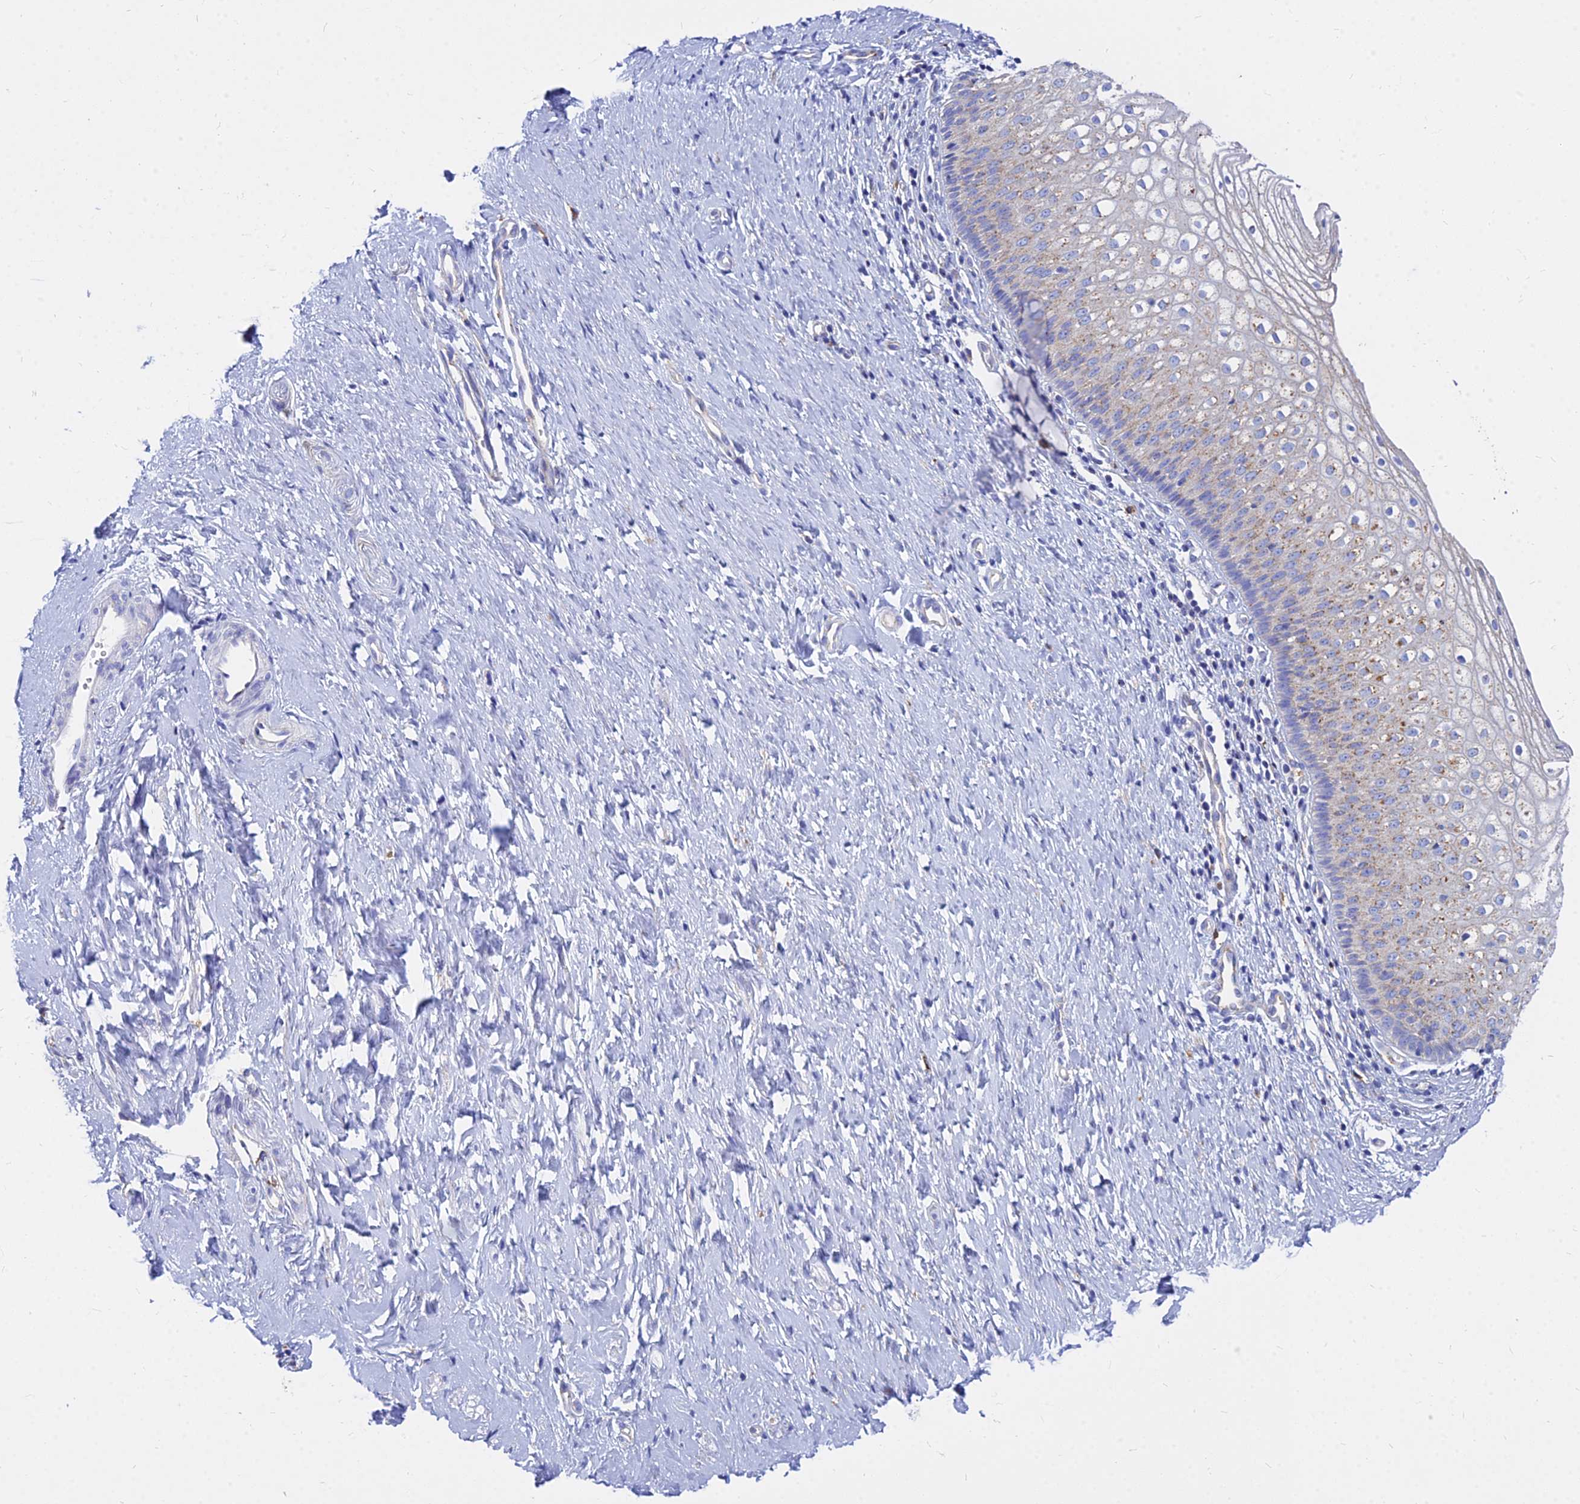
{"staining": {"intensity": "weak", "quantity": "25%-75%", "location": "cytoplasmic/membranous"}, "tissue": "vagina", "cell_type": "Squamous epithelial cells", "image_type": "normal", "snomed": [{"axis": "morphology", "description": "Normal tissue, NOS"}, {"axis": "topography", "description": "Vagina"}], "caption": "Immunohistochemistry (DAB (3,3'-diaminobenzidine)) staining of normal vagina exhibits weak cytoplasmic/membranous protein expression in about 25%-75% of squamous epithelial cells.", "gene": "AGTRAP", "patient": {"sex": "female", "age": 60}}